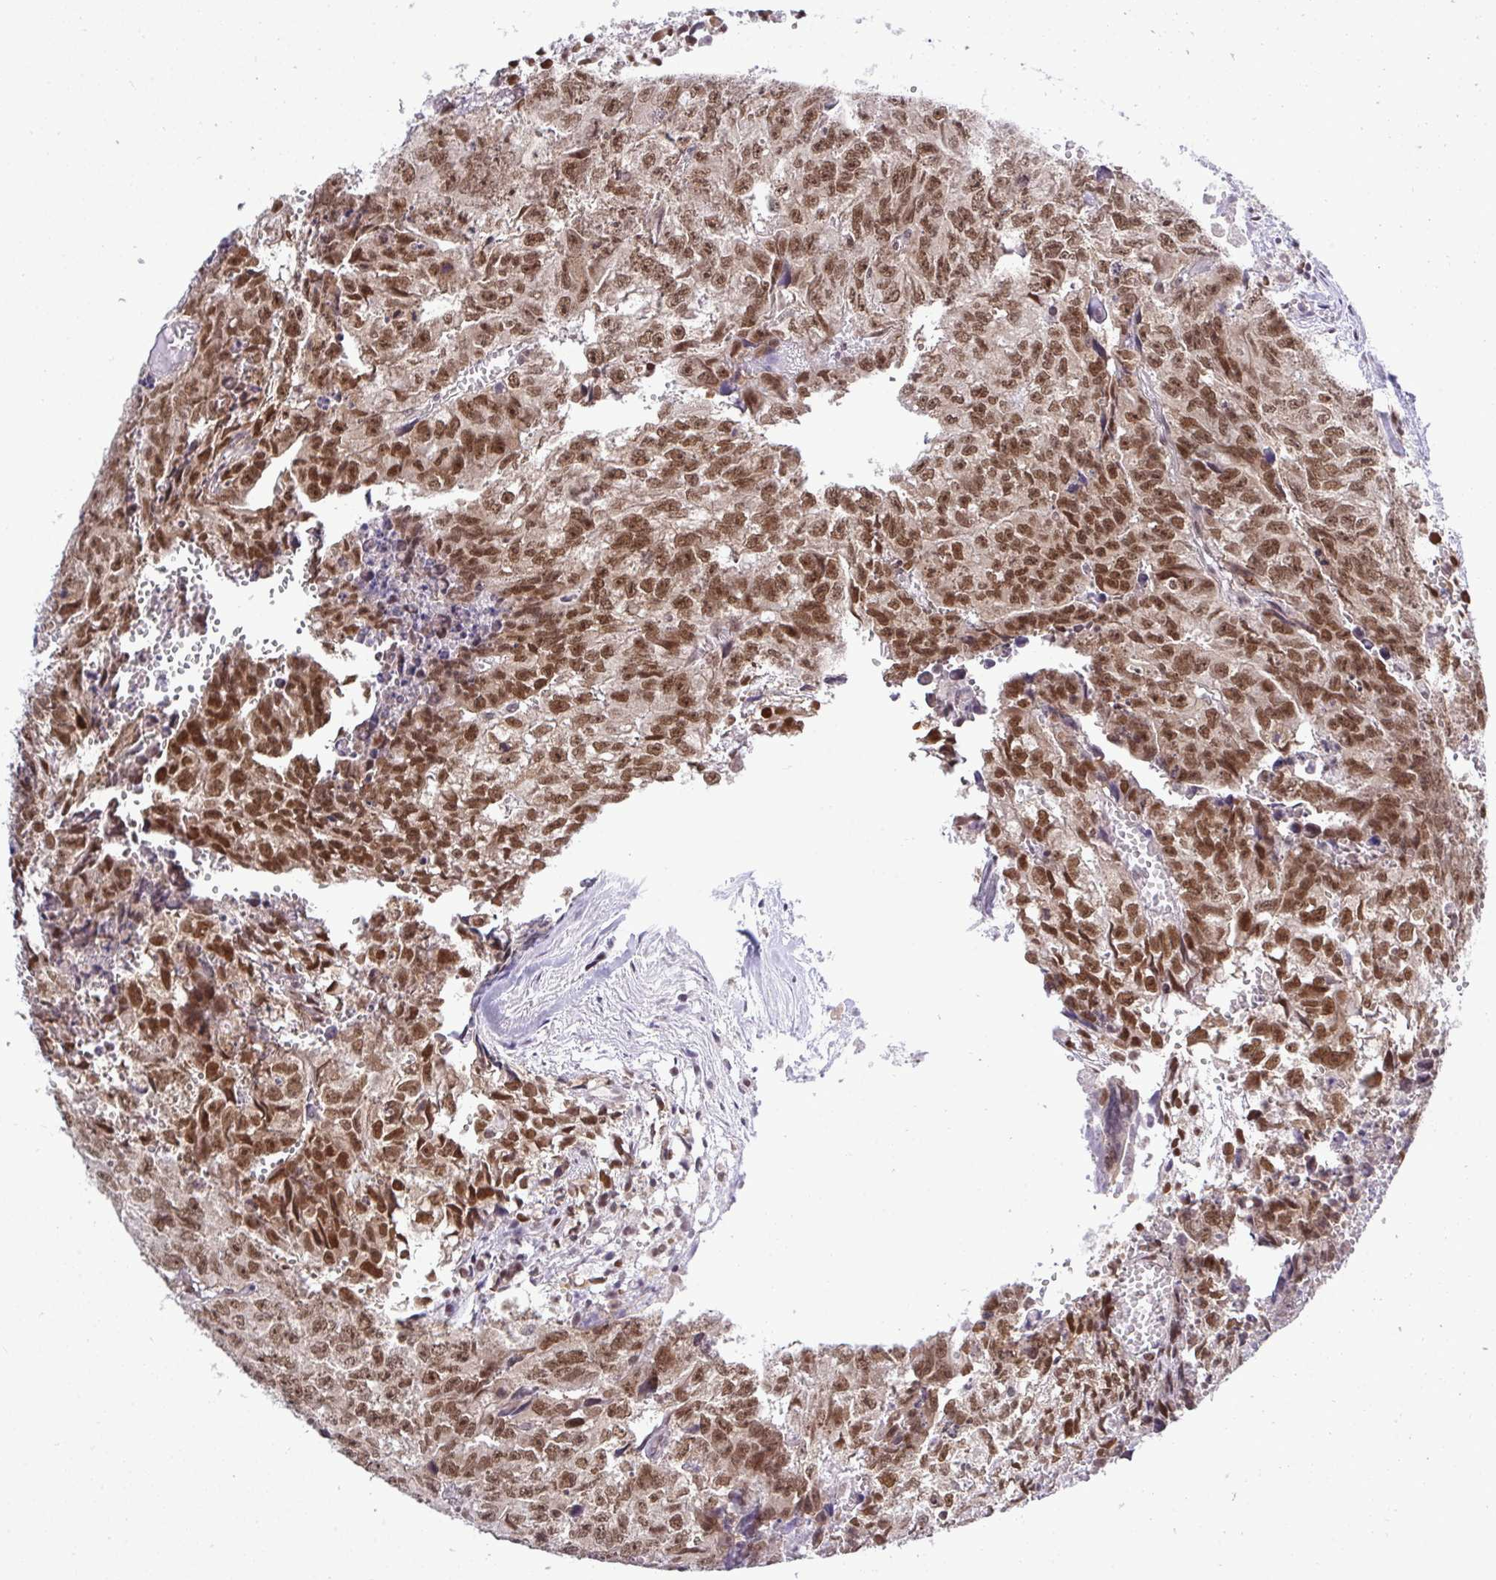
{"staining": {"intensity": "moderate", "quantity": ">75%", "location": "nuclear"}, "tissue": "testis cancer", "cell_type": "Tumor cells", "image_type": "cancer", "snomed": [{"axis": "morphology", "description": "Carcinoma, Embryonal, NOS"}, {"axis": "morphology", "description": "Teratoma, malignant, NOS"}, {"axis": "topography", "description": "Testis"}], "caption": "Immunohistochemical staining of testis cancer (malignant teratoma) demonstrates medium levels of moderate nuclear staining in about >75% of tumor cells.", "gene": "RFC4", "patient": {"sex": "male", "age": 24}}